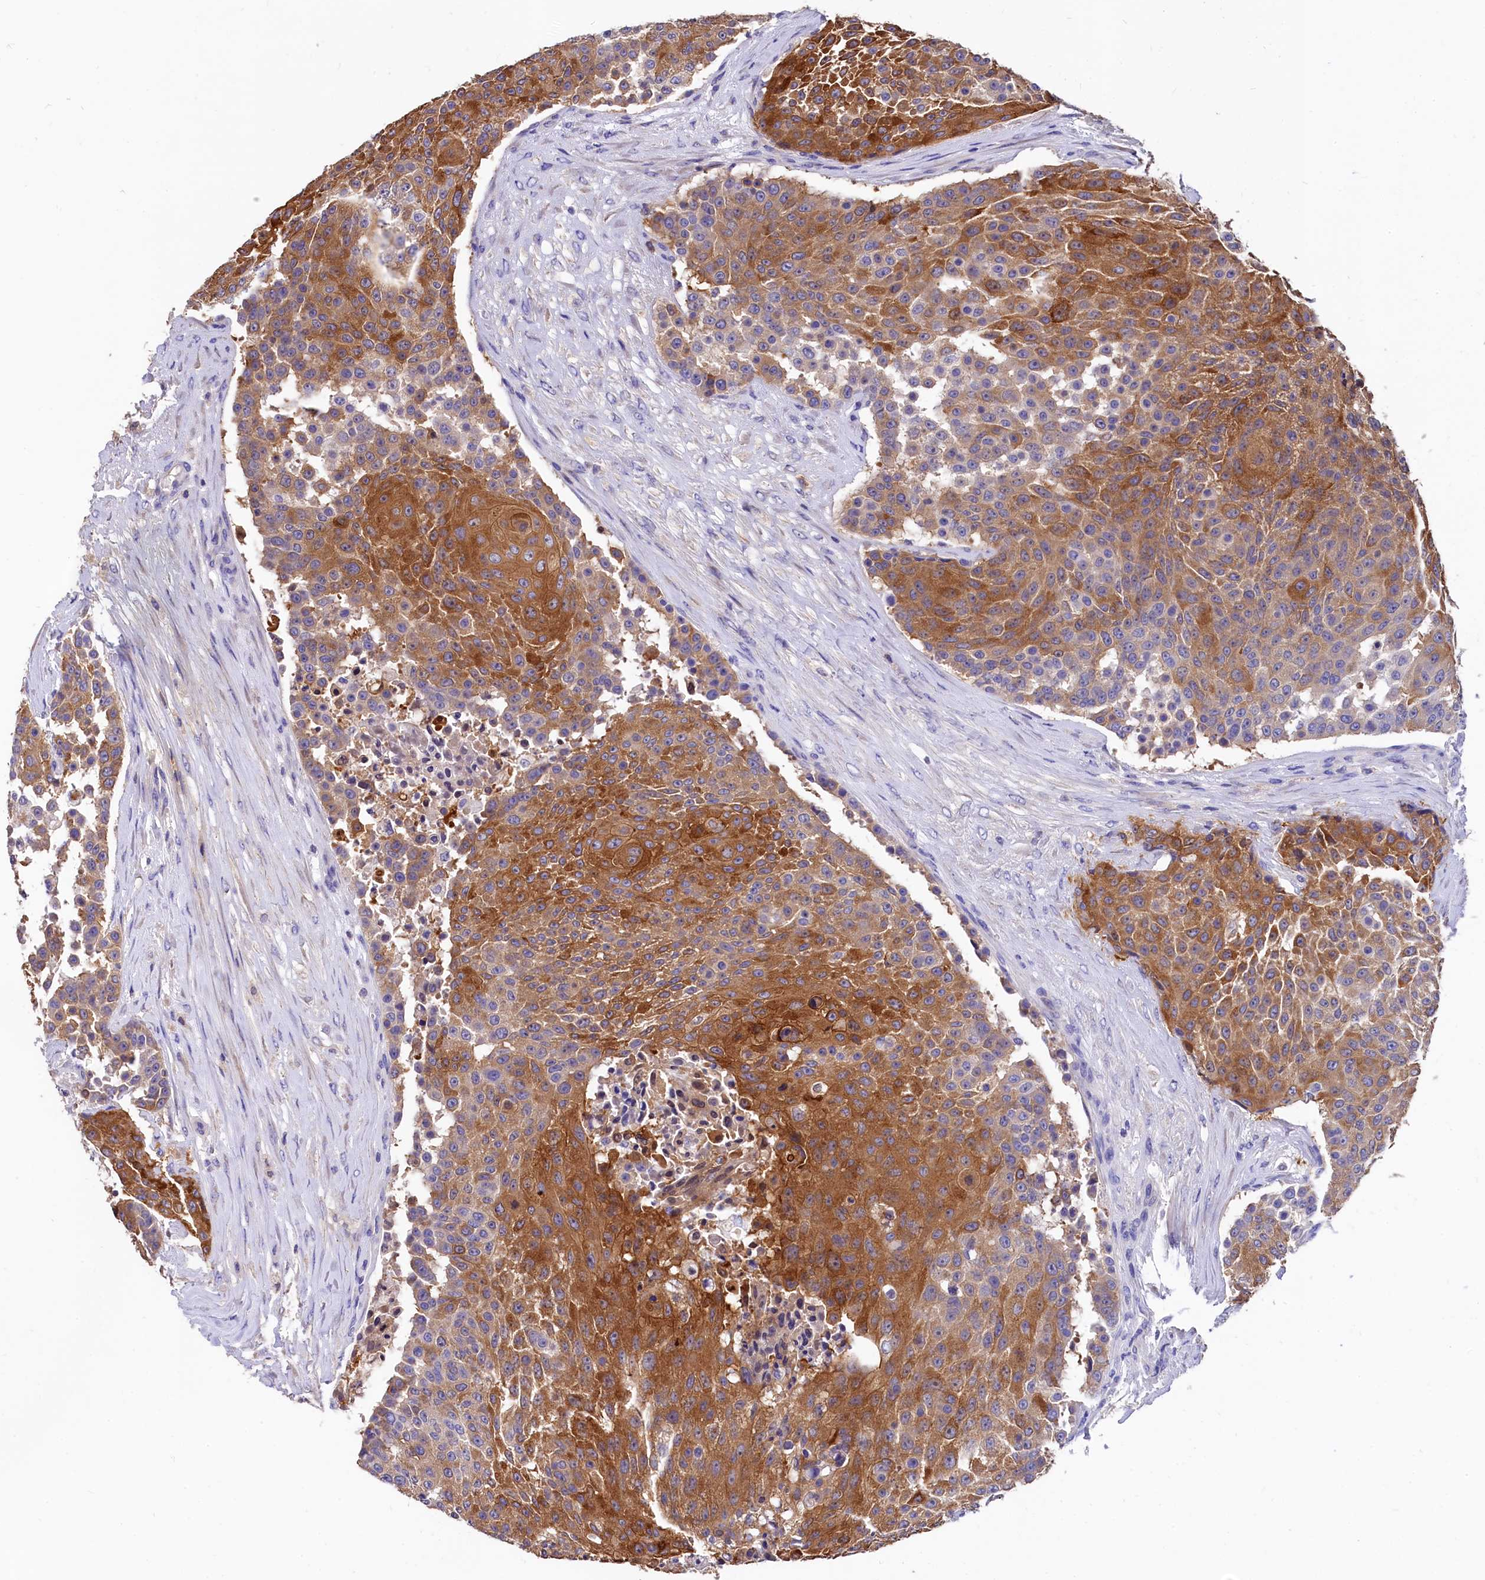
{"staining": {"intensity": "strong", "quantity": ">75%", "location": "cytoplasmic/membranous"}, "tissue": "urothelial cancer", "cell_type": "Tumor cells", "image_type": "cancer", "snomed": [{"axis": "morphology", "description": "Urothelial carcinoma, High grade"}, {"axis": "topography", "description": "Urinary bladder"}], "caption": "Tumor cells exhibit high levels of strong cytoplasmic/membranous positivity in about >75% of cells in human urothelial cancer.", "gene": "EPS8L2", "patient": {"sex": "female", "age": 63}}